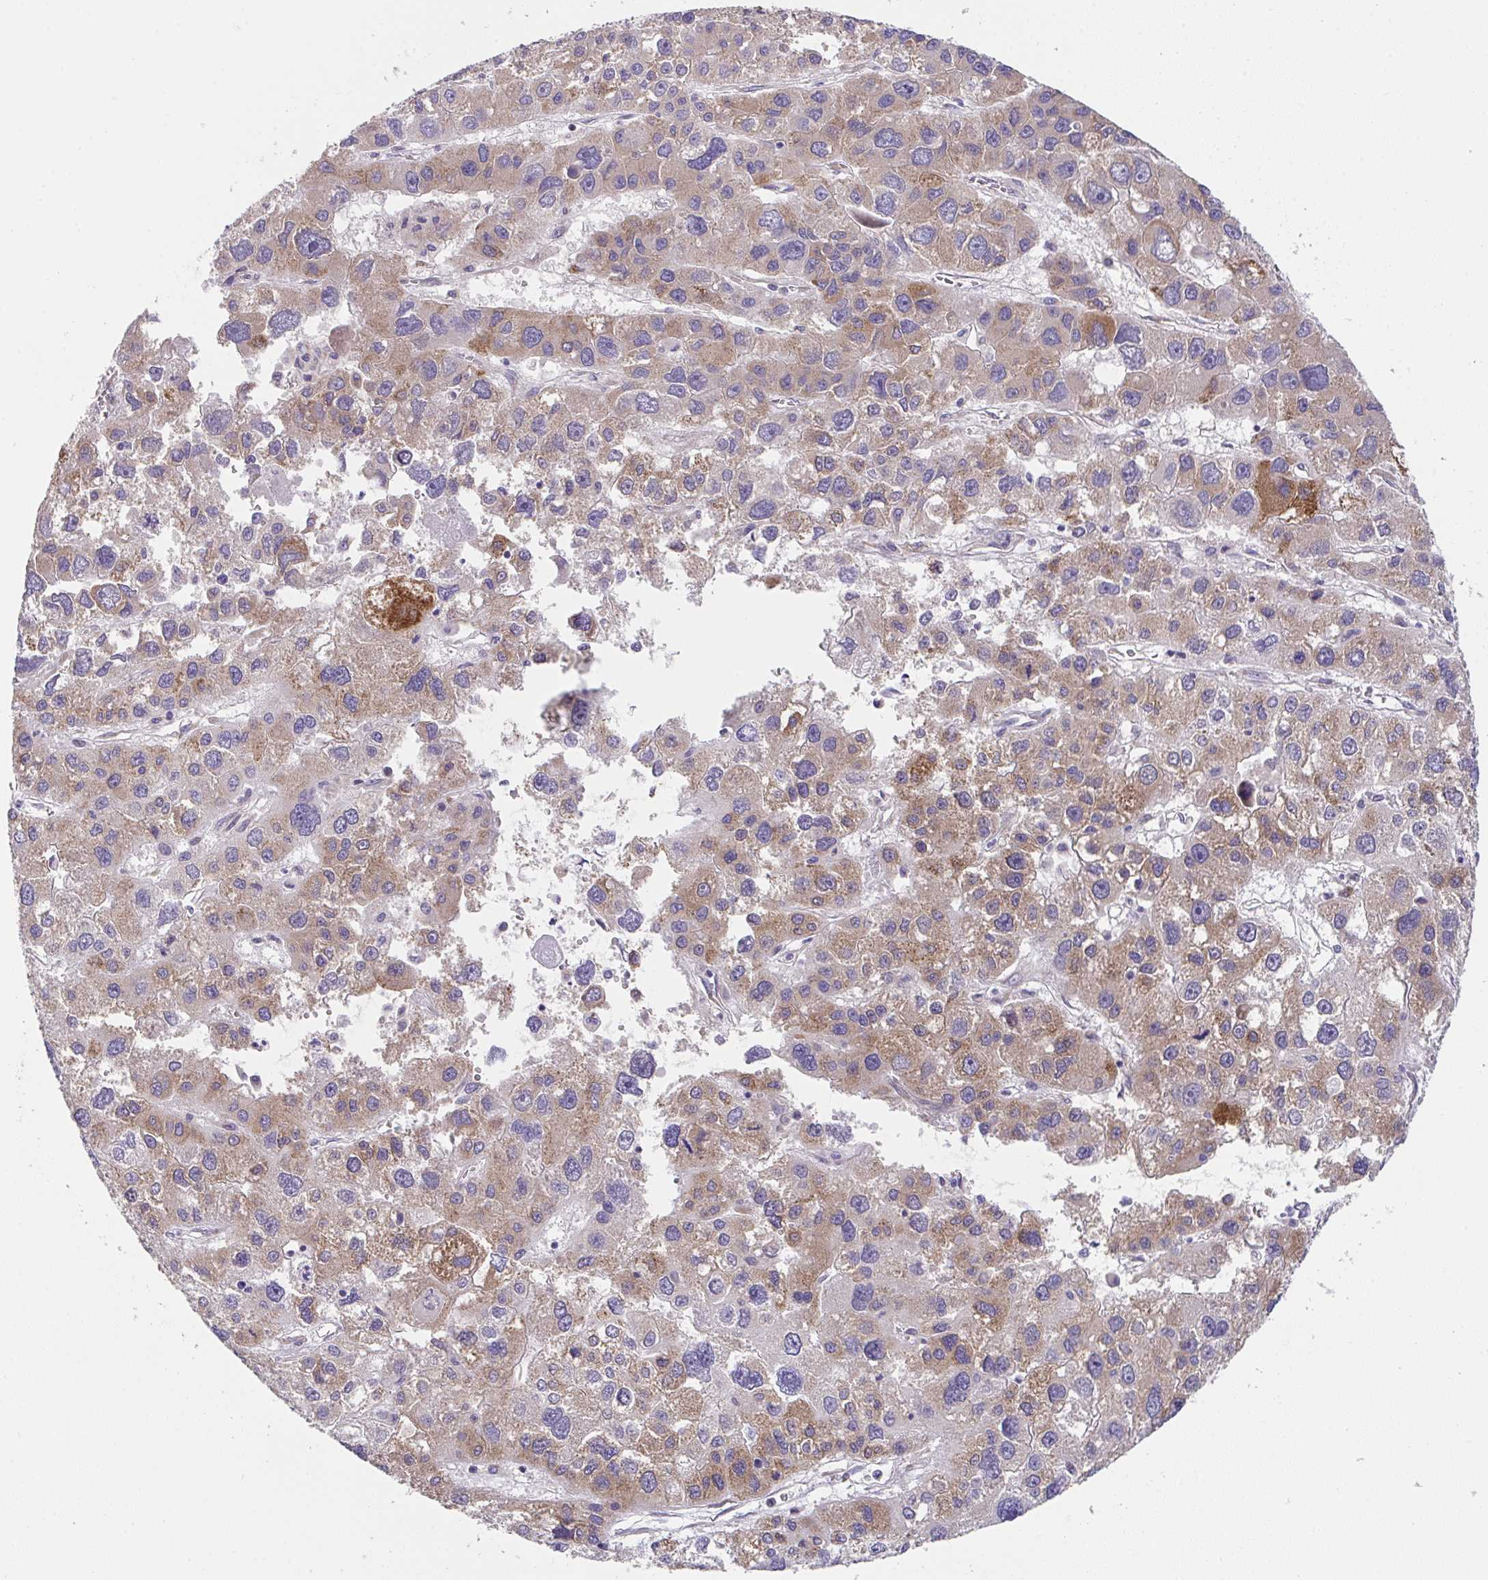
{"staining": {"intensity": "moderate", "quantity": ">75%", "location": "cytoplasmic/membranous"}, "tissue": "liver cancer", "cell_type": "Tumor cells", "image_type": "cancer", "snomed": [{"axis": "morphology", "description": "Carcinoma, Hepatocellular, NOS"}, {"axis": "topography", "description": "Liver"}], "caption": "Human hepatocellular carcinoma (liver) stained with a protein marker displays moderate staining in tumor cells.", "gene": "MIA3", "patient": {"sex": "male", "age": 73}}